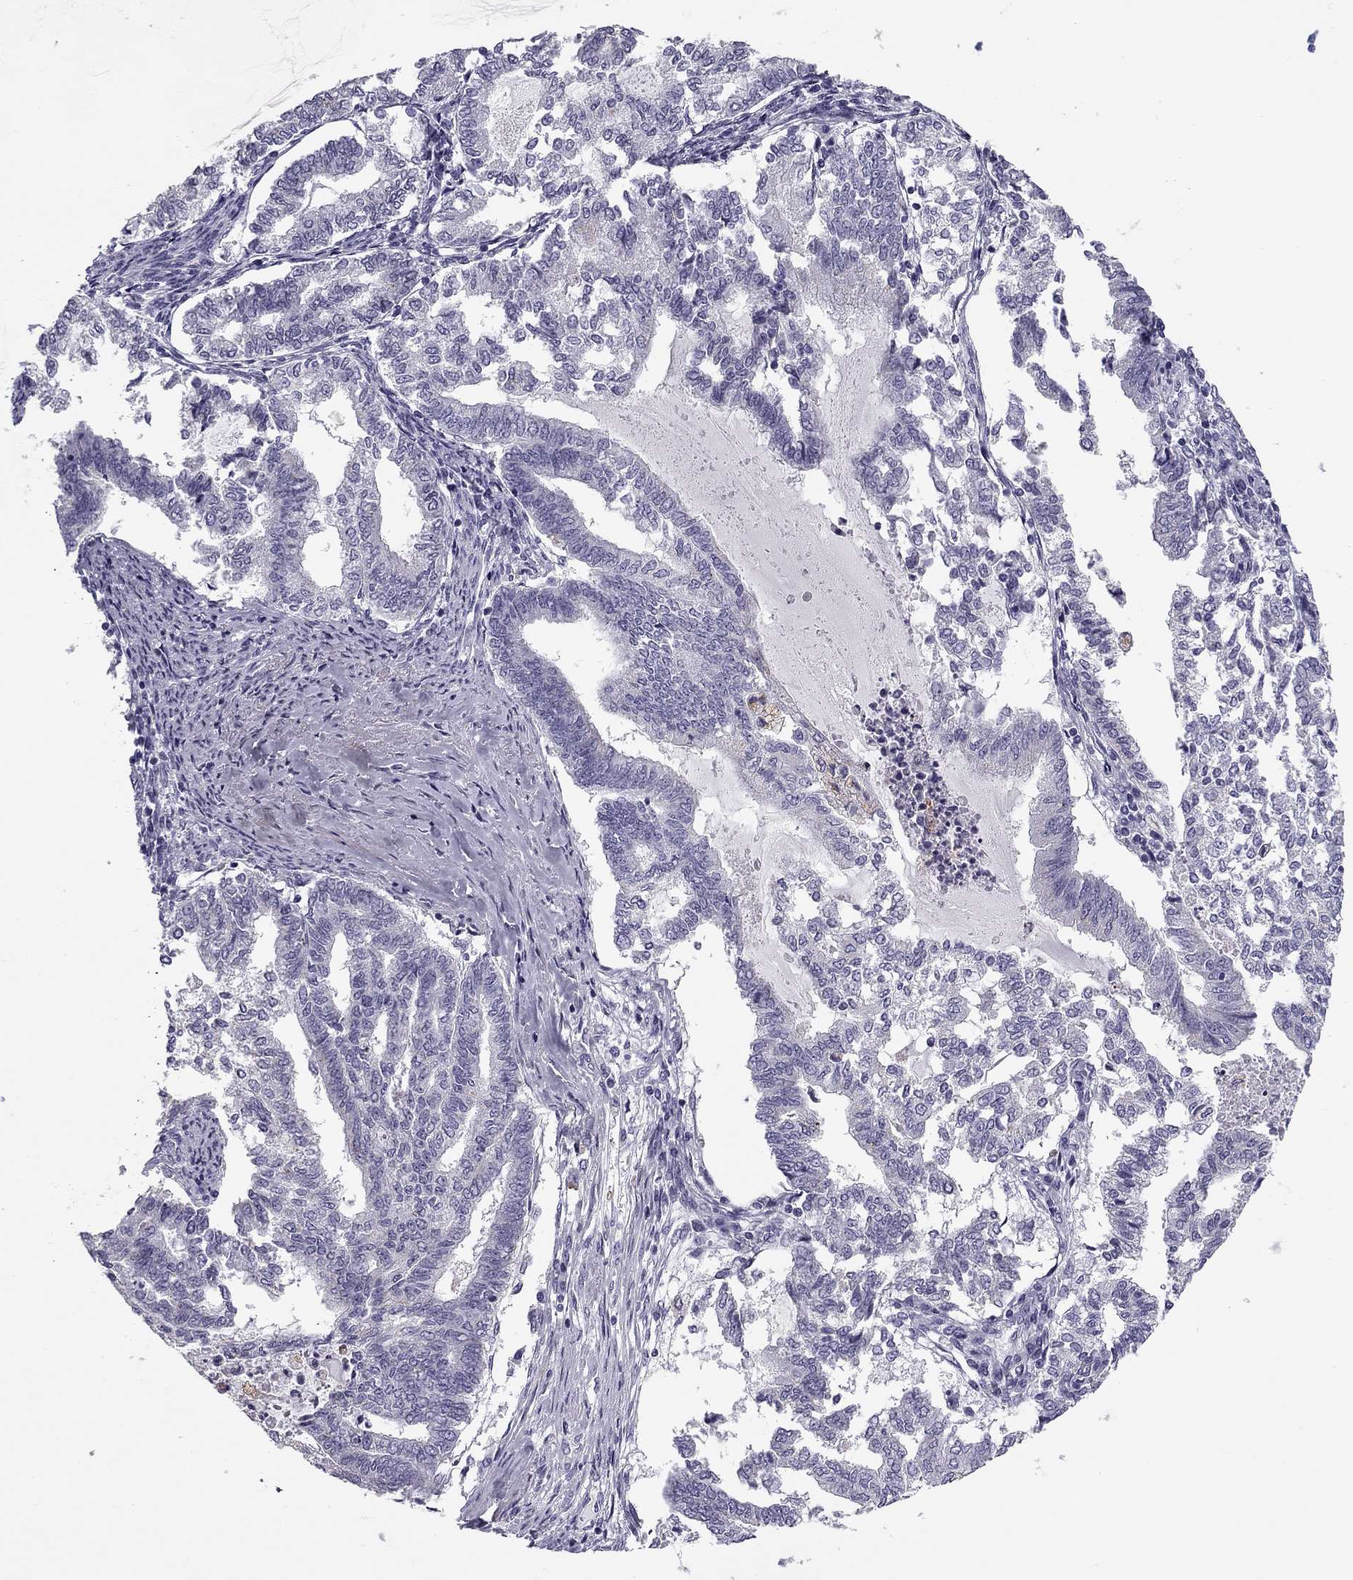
{"staining": {"intensity": "negative", "quantity": "none", "location": "none"}, "tissue": "endometrial cancer", "cell_type": "Tumor cells", "image_type": "cancer", "snomed": [{"axis": "morphology", "description": "Adenocarcinoma, NOS"}, {"axis": "topography", "description": "Endometrium"}], "caption": "This histopathology image is of endometrial cancer stained with immunohistochemistry (IHC) to label a protein in brown with the nuclei are counter-stained blue. There is no positivity in tumor cells. (DAB immunohistochemistry visualized using brightfield microscopy, high magnification).", "gene": "MC5R", "patient": {"sex": "female", "age": 79}}